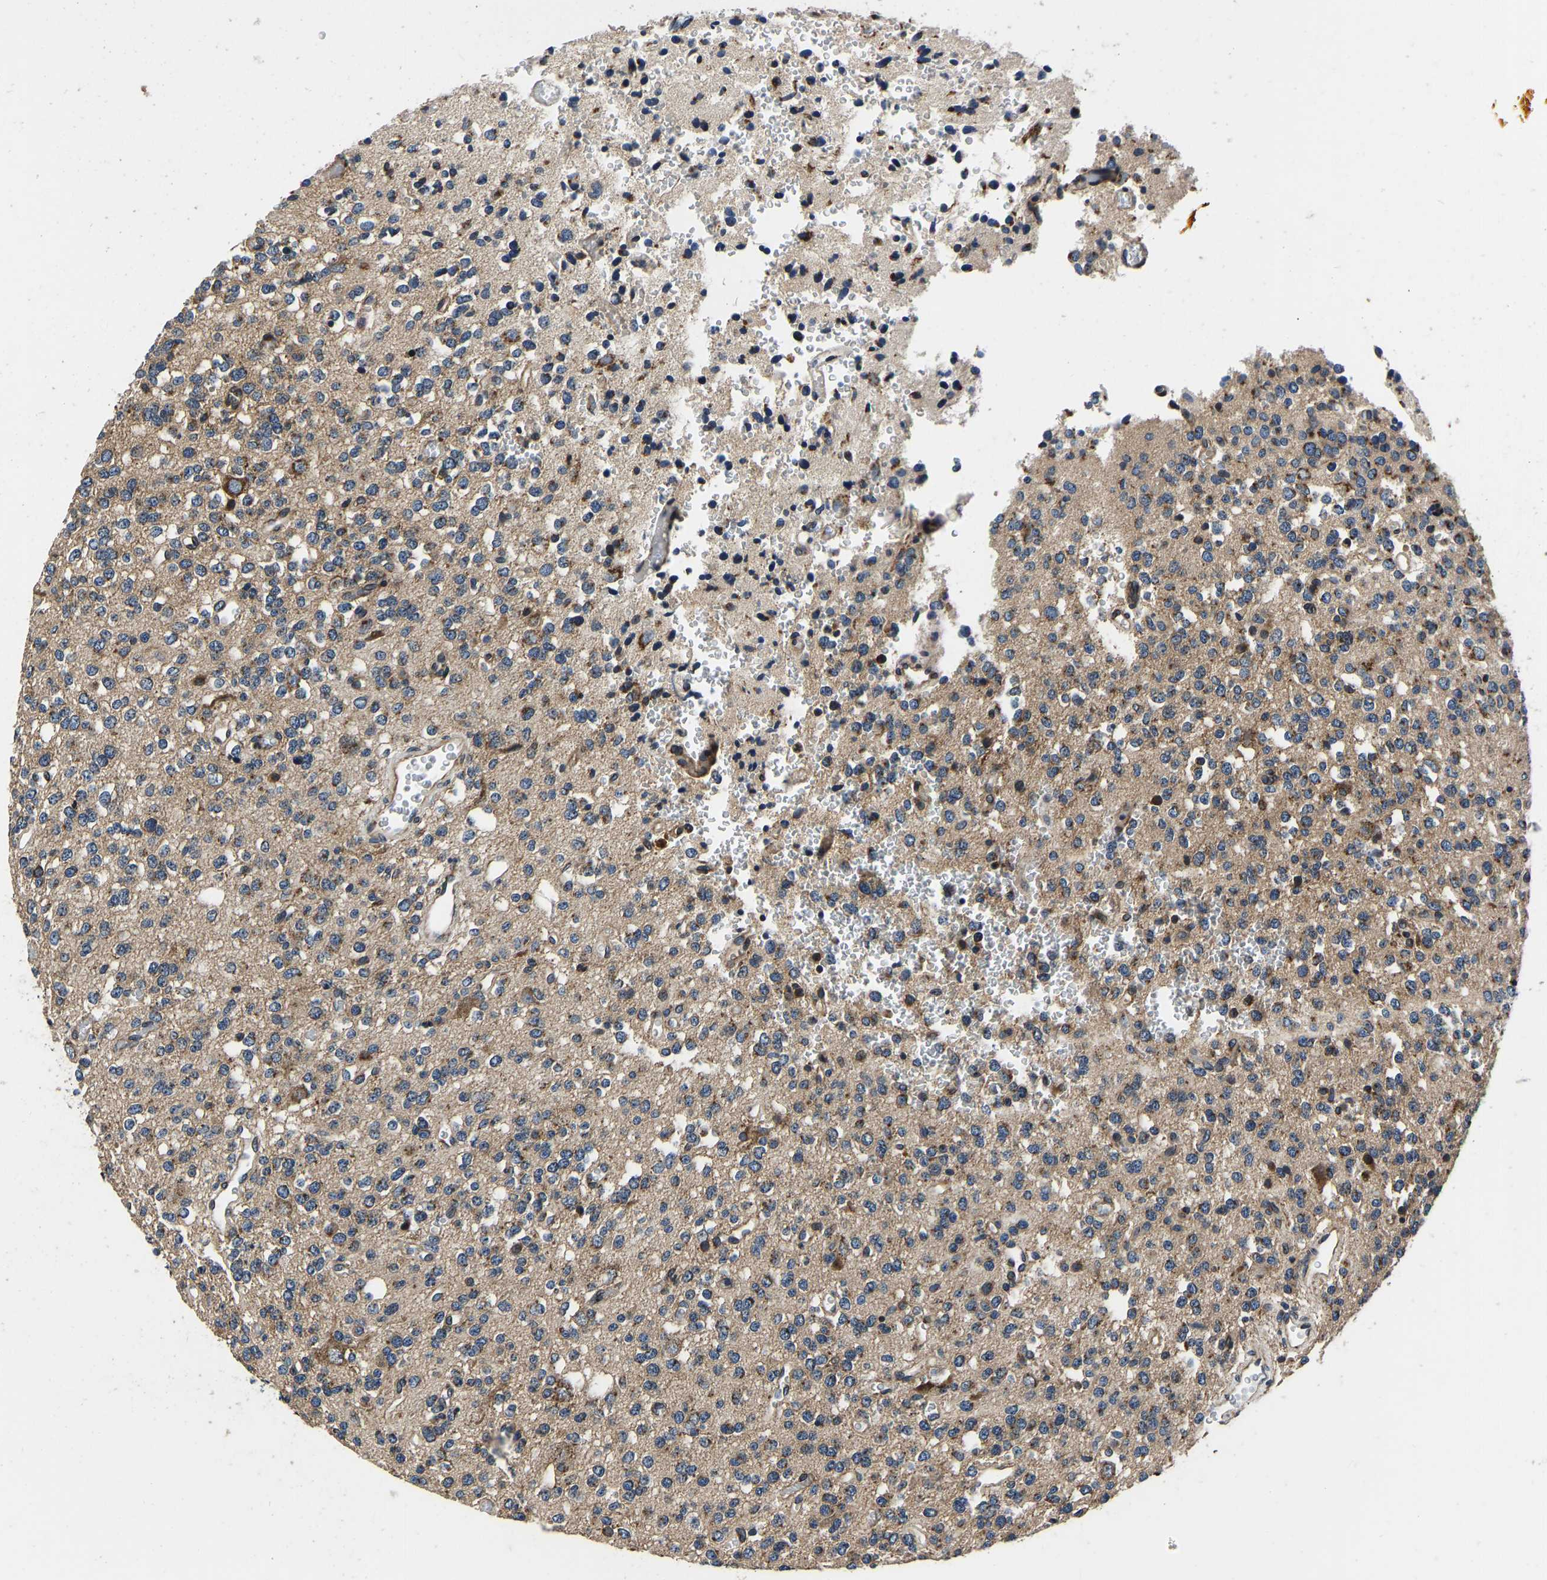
{"staining": {"intensity": "moderate", "quantity": ">75%", "location": "cytoplasmic/membranous"}, "tissue": "glioma", "cell_type": "Tumor cells", "image_type": "cancer", "snomed": [{"axis": "morphology", "description": "Glioma, malignant, Low grade"}, {"axis": "topography", "description": "Brain"}], "caption": "Immunohistochemical staining of human glioma demonstrates medium levels of moderate cytoplasmic/membranous protein positivity in approximately >75% of tumor cells.", "gene": "RABAC1", "patient": {"sex": "male", "age": 38}}